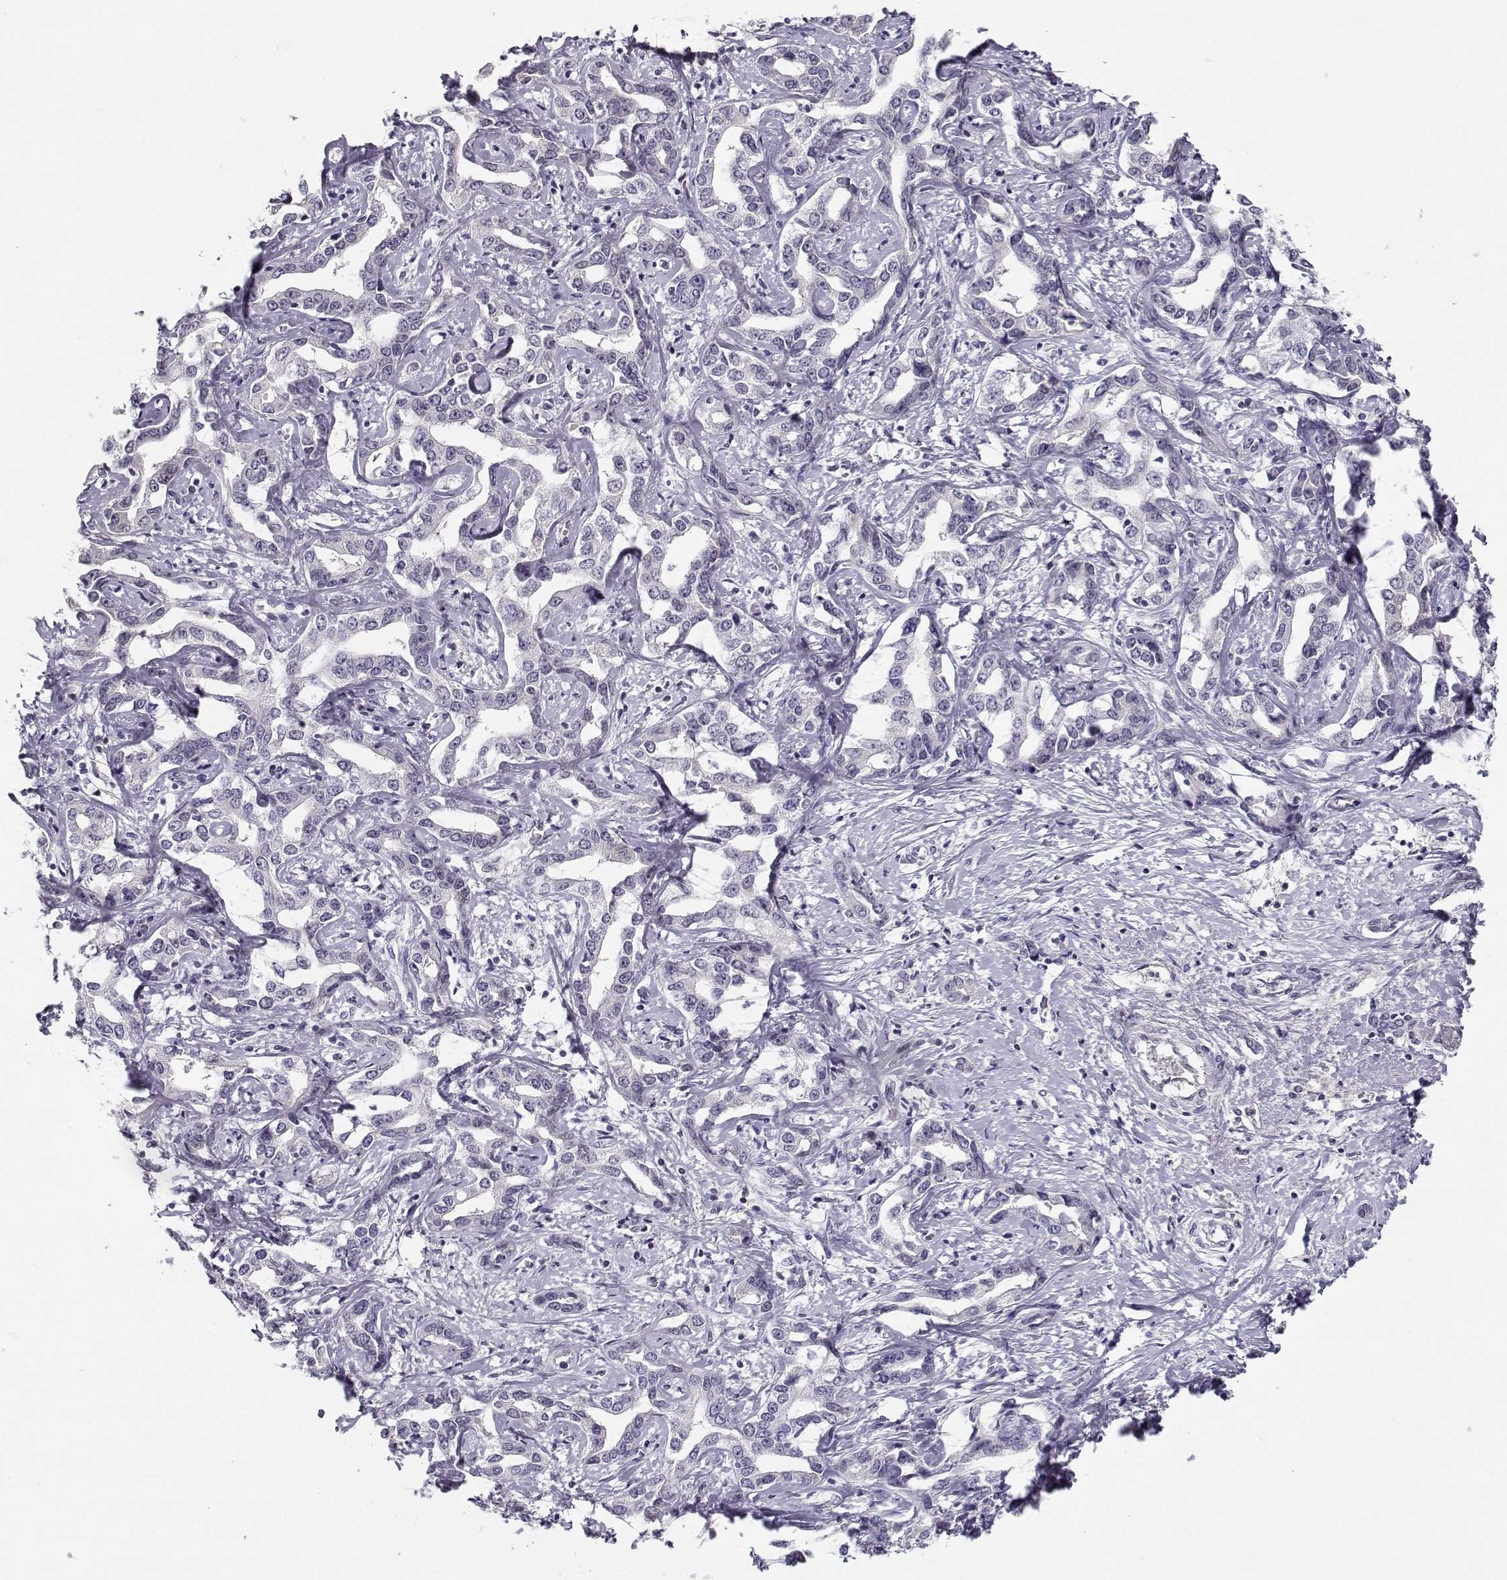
{"staining": {"intensity": "negative", "quantity": "none", "location": "none"}, "tissue": "liver cancer", "cell_type": "Tumor cells", "image_type": "cancer", "snomed": [{"axis": "morphology", "description": "Cholangiocarcinoma"}, {"axis": "topography", "description": "Liver"}], "caption": "Protein analysis of cholangiocarcinoma (liver) reveals no significant staining in tumor cells. (DAB immunohistochemistry (IHC) with hematoxylin counter stain).", "gene": "C16orf86", "patient": {"sex": "male", "age": 59}}